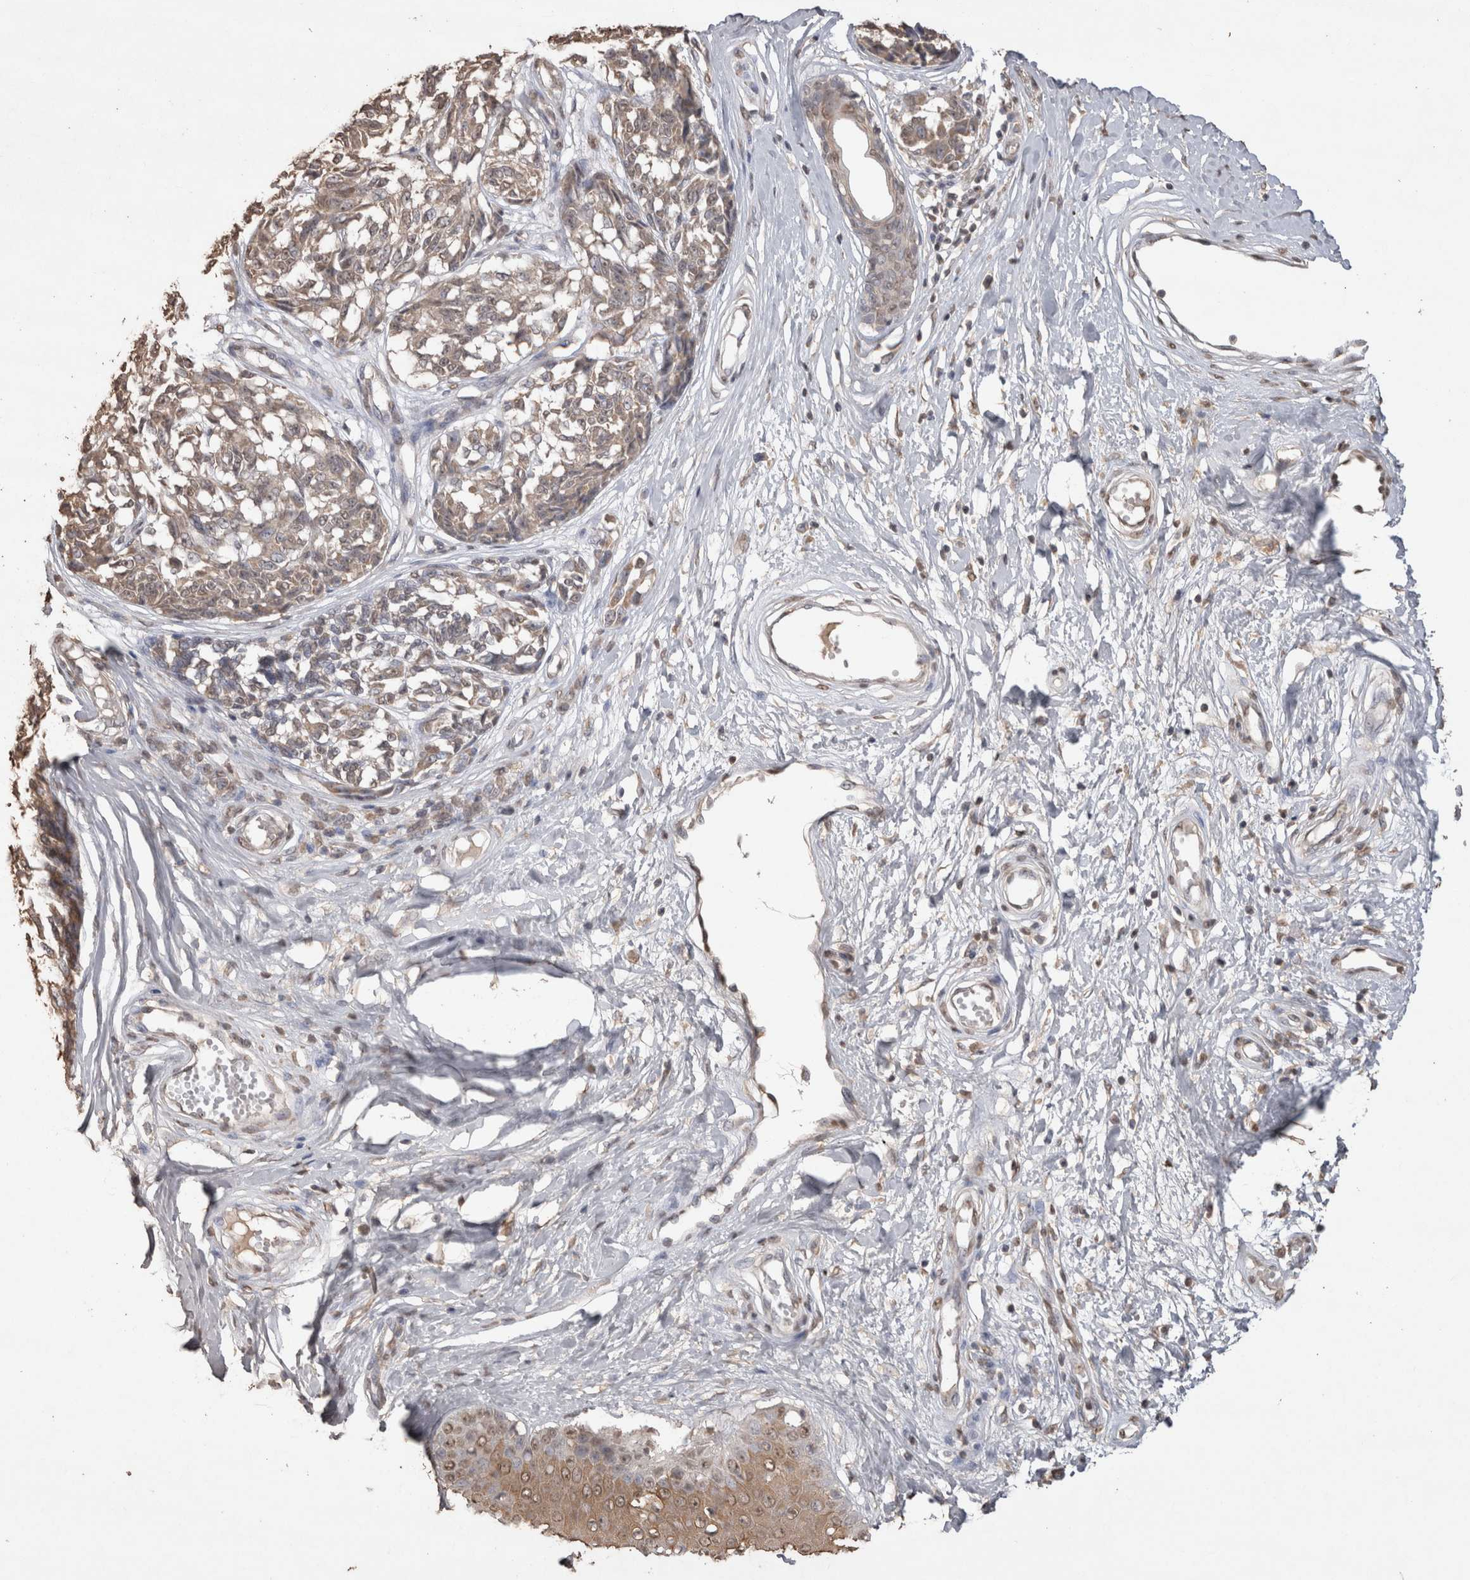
{"staining": {"intensity": "weak", "quantity": "<25%", "location": "cytoplasmic/membranous,nuclear"}, "tissue": "melanoma", "cell_type": "Tumor cells", "image_type": "cancer", "snomed": [{"axis": "morphology", "description": "Malignant melanoma, NOS"}, {"axis": "topography", "description": "Skin"}], "caption": "The image demonstrates no significant positivity in tumor cells of malignant melanoma.", "gene": "MLX", "patient": {"sex": "female", "age": 64}}